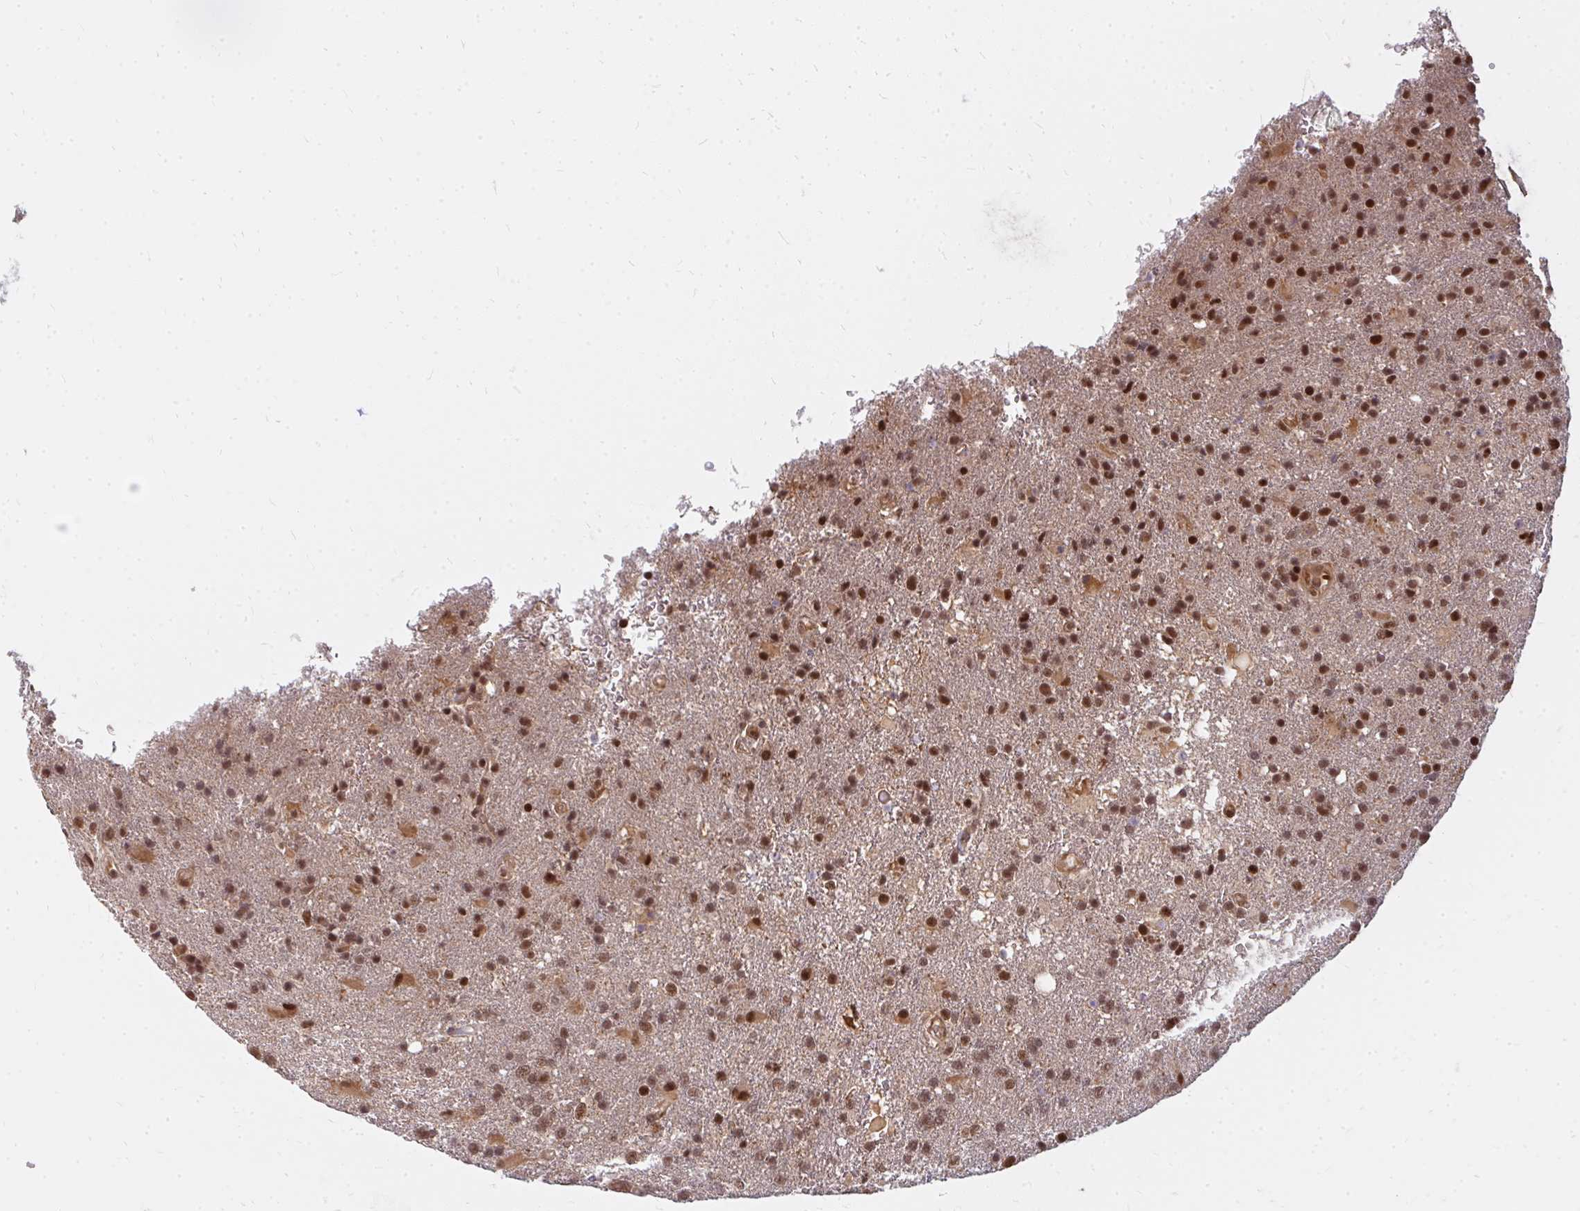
{"staining": {"intensity": "strong", "quantity": ">75%", "location": "nuclear"}, "tissue": "glioma", "cell_type": "Tumor cells", "image_type": "cancer", "snomed": [{"axis": "morphology", "description": "Glioma, malignant, High grade"}, {"axis": "topography", "description": "Brain"}], "caption": "The micrograph displays a brown stain indicating the presence of a protein in the nuclear of tumor cells in high-grade glioma (malignant).", "gene": "GTF3C6", "patient": {"sex": "female", "age": 74}}